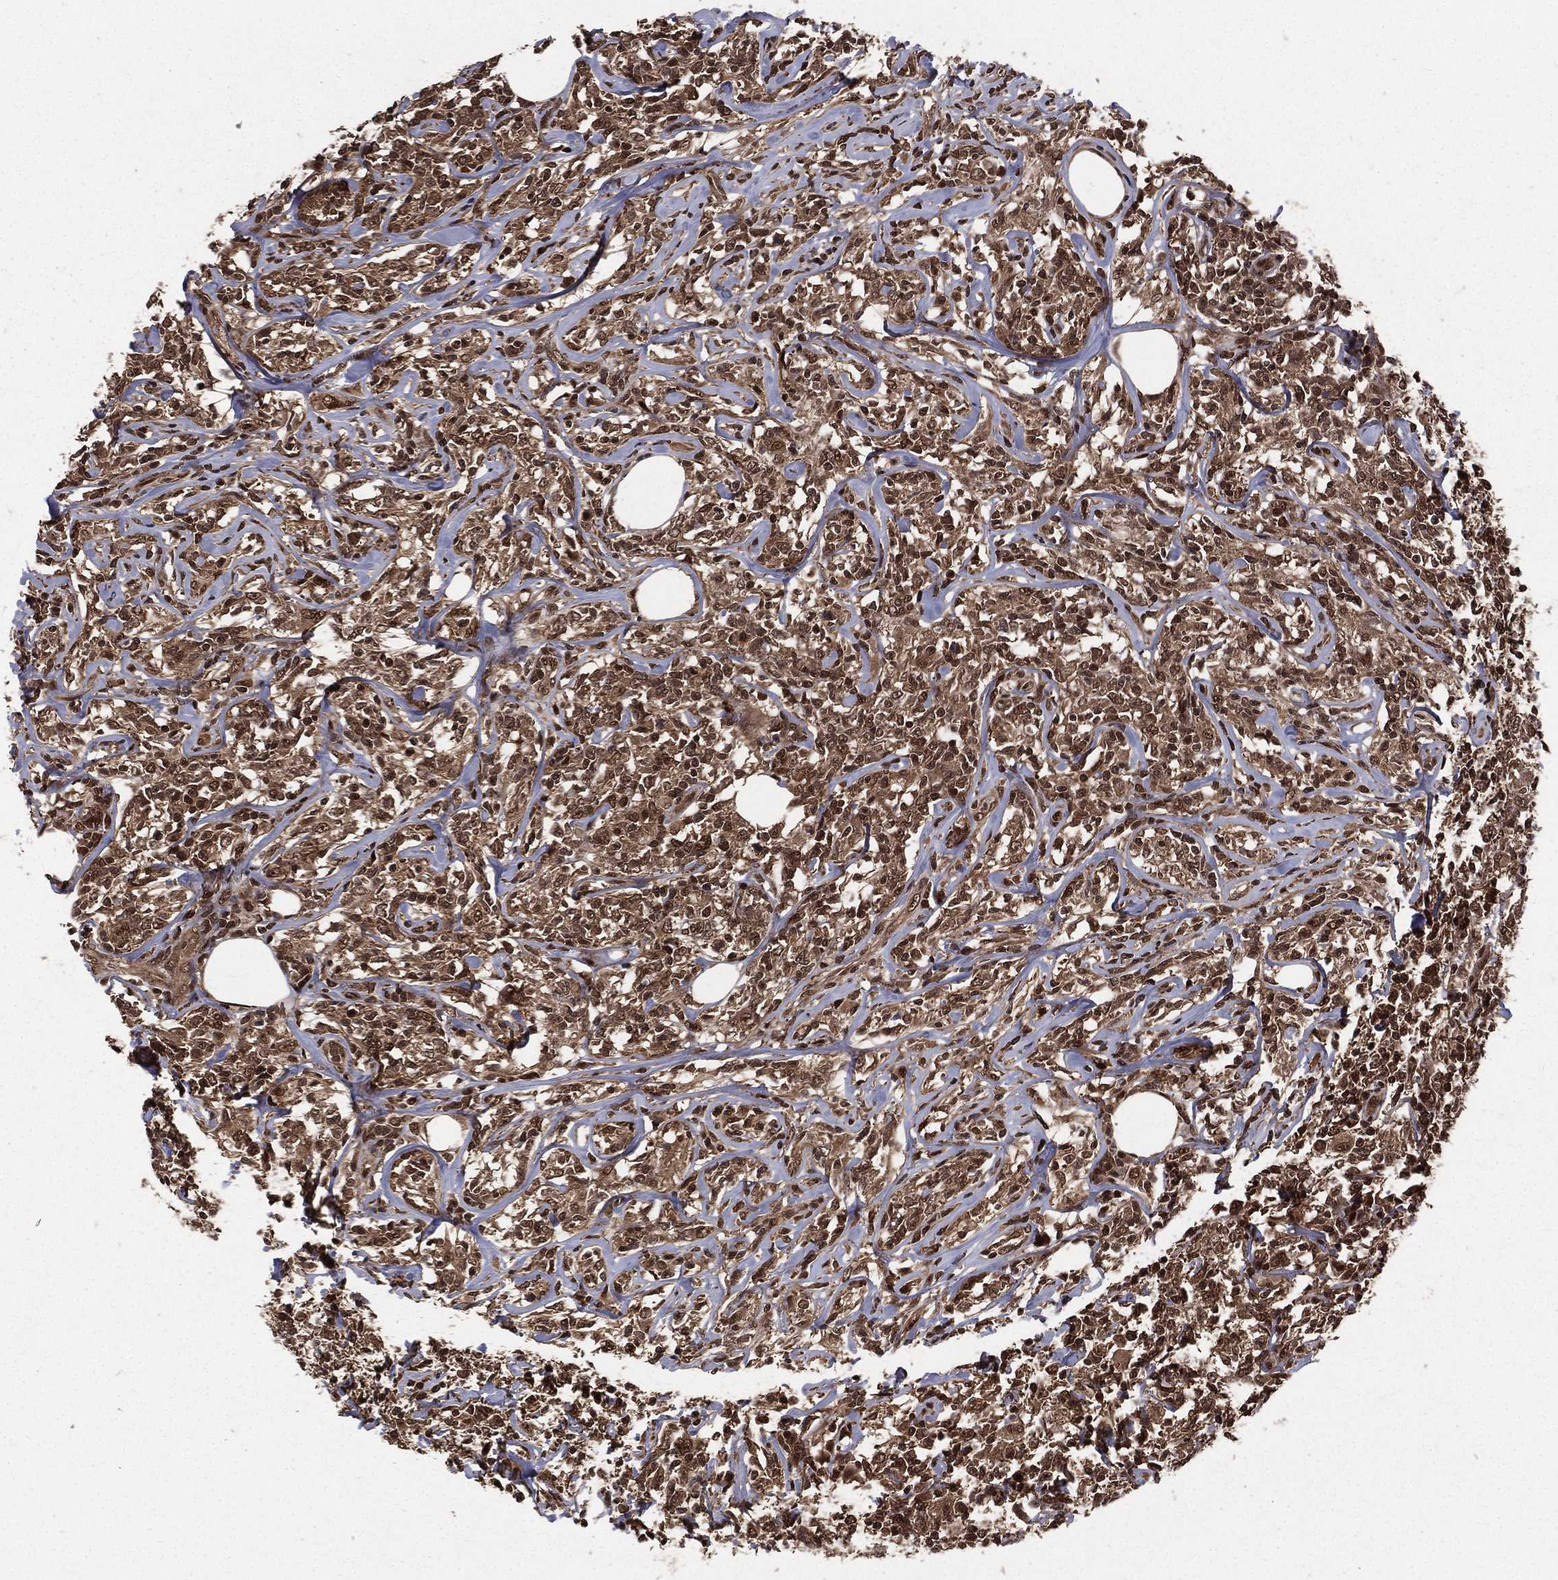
{"staining": {"intensity": "moderate", "quantity": ">75%", "location": "cytoplasmic/membranous,nuclear"}, "tissue": "lymphoma", "cell_type": "Tumor cells", "image_type": "cancer", "snomed": [{"axis": "morphology", "description": "Malignant lymphoma, non-Hodgkin's type, High grade"}, {"axis": "topography", "description": "Lymph node"}], "caption": "Approximately >75% of tumor cells in human malignant lymphoma, non-Hodgkin's type (high-grade) demonstrate moderate cytoplasmic/membranous and nuclear protein positivity as visualized by brown immunohistochemical staining.", "gene": "COPS4", "patient": {"sex": "female", "age": 84}}